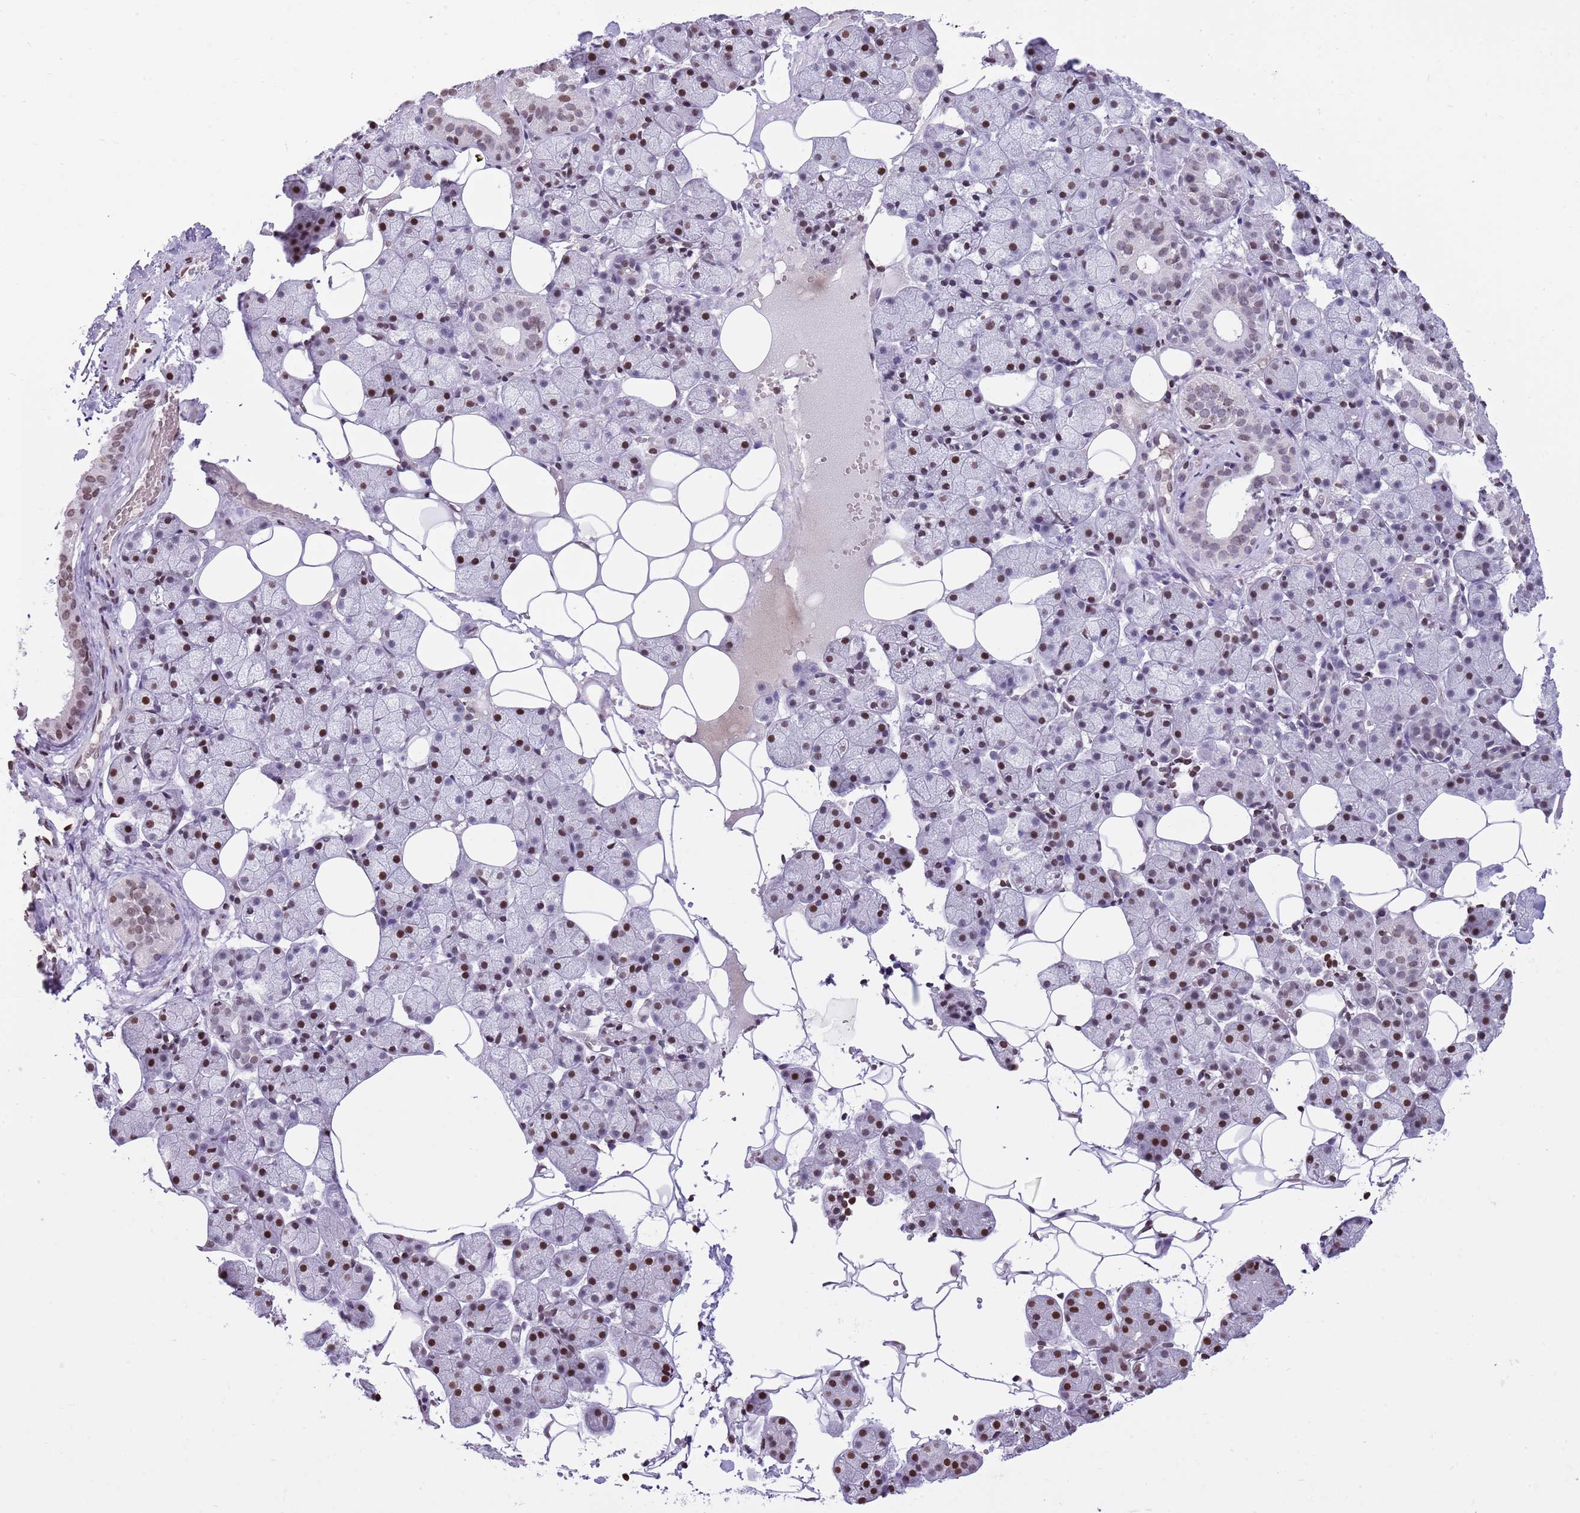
{"staining": {"intensity": "strong", "quantity": "25%-75%", "location": "nuclear"}, "tissue": "salivary gland", "cell_type": "Glandular cells", "image_type": "normal", "snomed": [{"axis": "morphology", "description": "Normal tissue, NOS"}, {"axis": "topography", "description": "Salivary gland"}], "caption": "Immunohistochemical staining of benign salivary gland displays strong nuclear protein staining in approximately 25%-75% of glandular cells.", "gene": "KPNA3", "patient": {"sex": "female", "age": 33}}